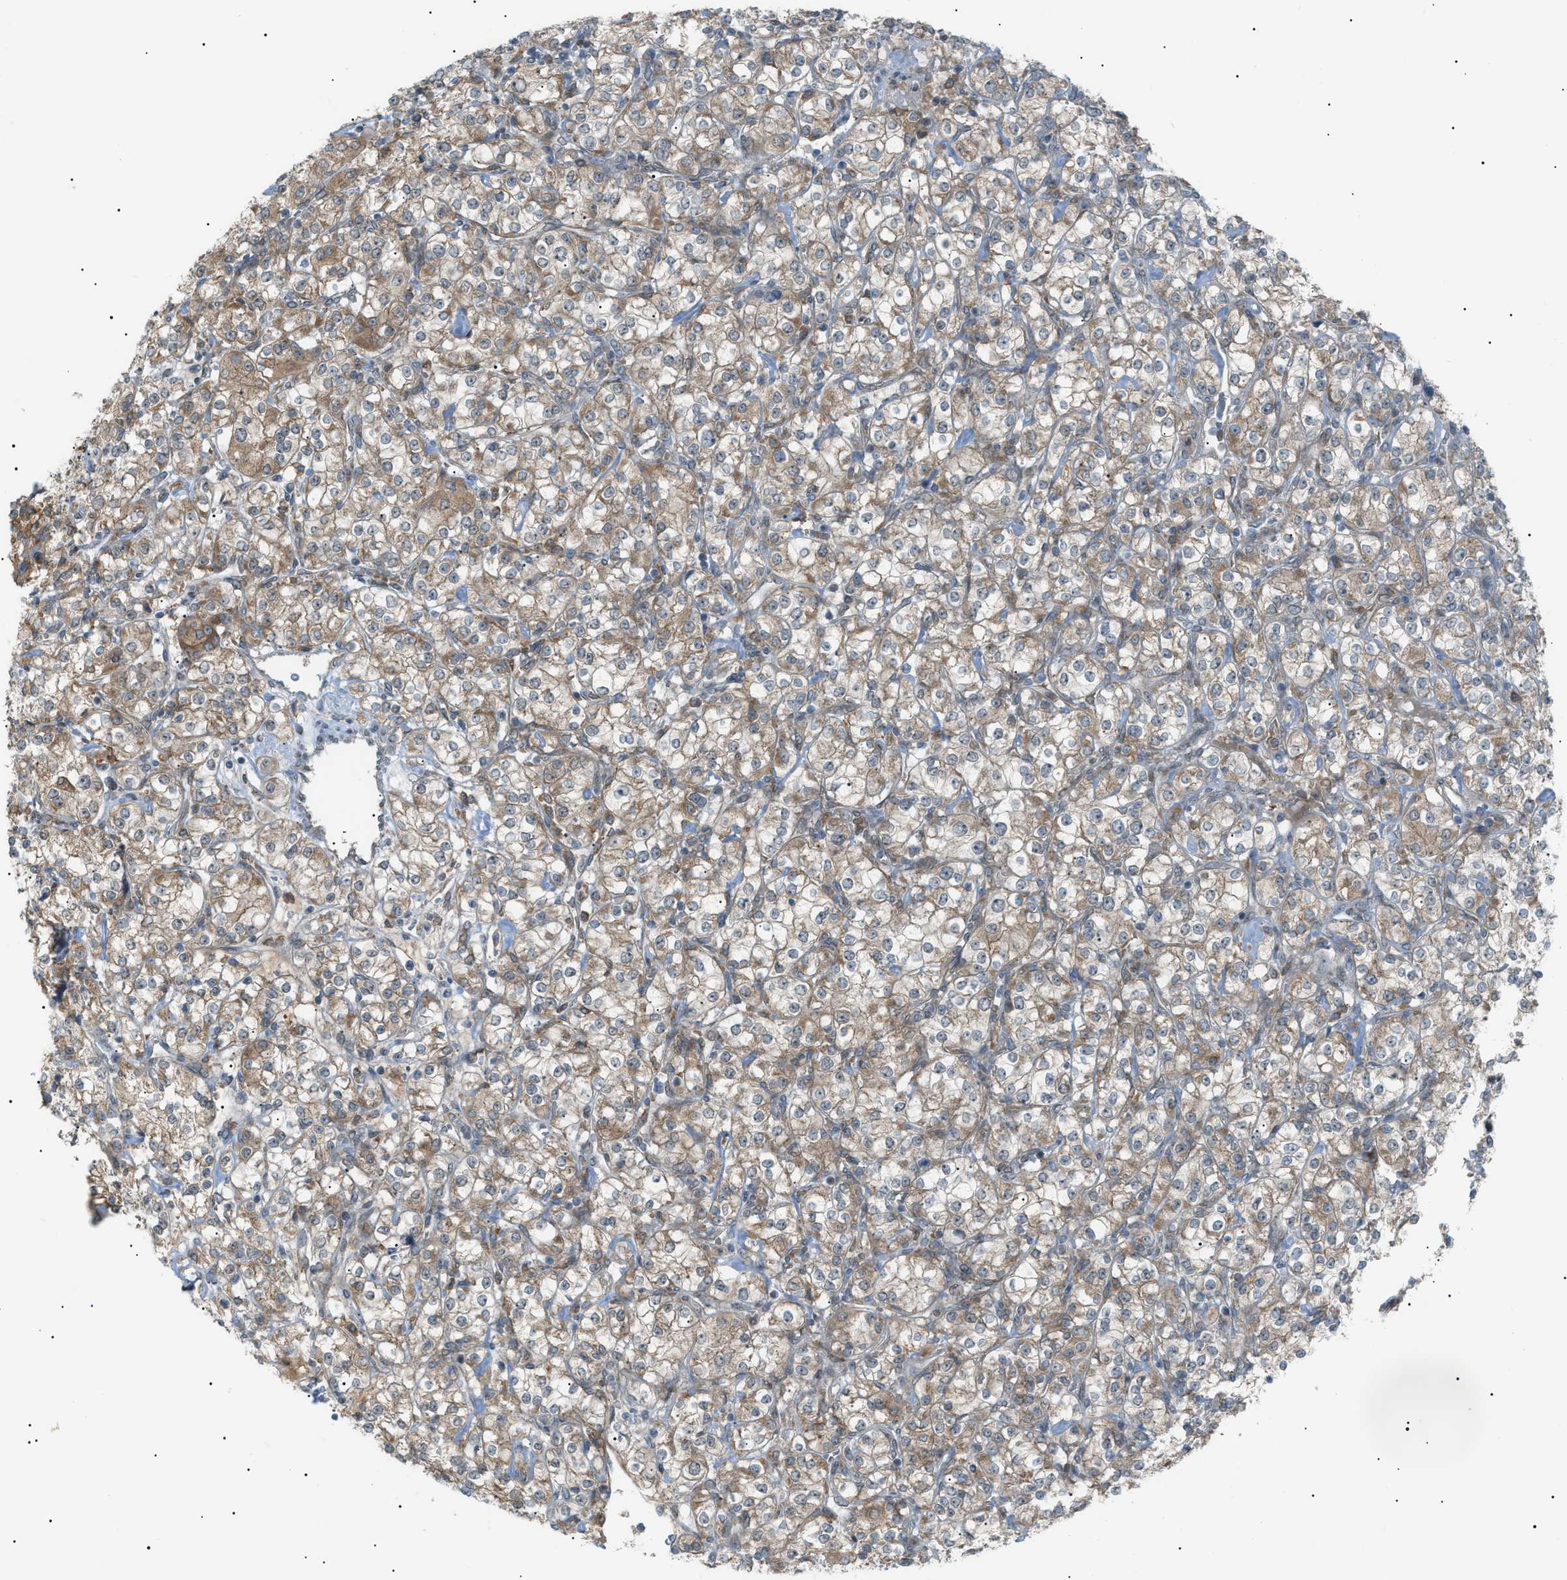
{"staining": {"intensity": "weak", "quantity": ">75%", "location": "cytoplasmic/membranous"}, "tissue": "renal cancer", "cell_type": "Tumor cells", "image_type": "cancer", "snomed": [{"axis": "morphology", "description": "Adenocarcinoma, NOS"}, {"axis": "topography", "description": "Kidney"}], "caption": "DAB (3,3'-diaminobenzidine) immunohistochemical staining of adenocarcinoma (renal) reveals weak cytoplasmic/membranous protein expression in about >75% of tumor cells. Nuclei are stained in blue.", "gene": "LPIN2", "patient": {"sex": "male", "age": 77}}